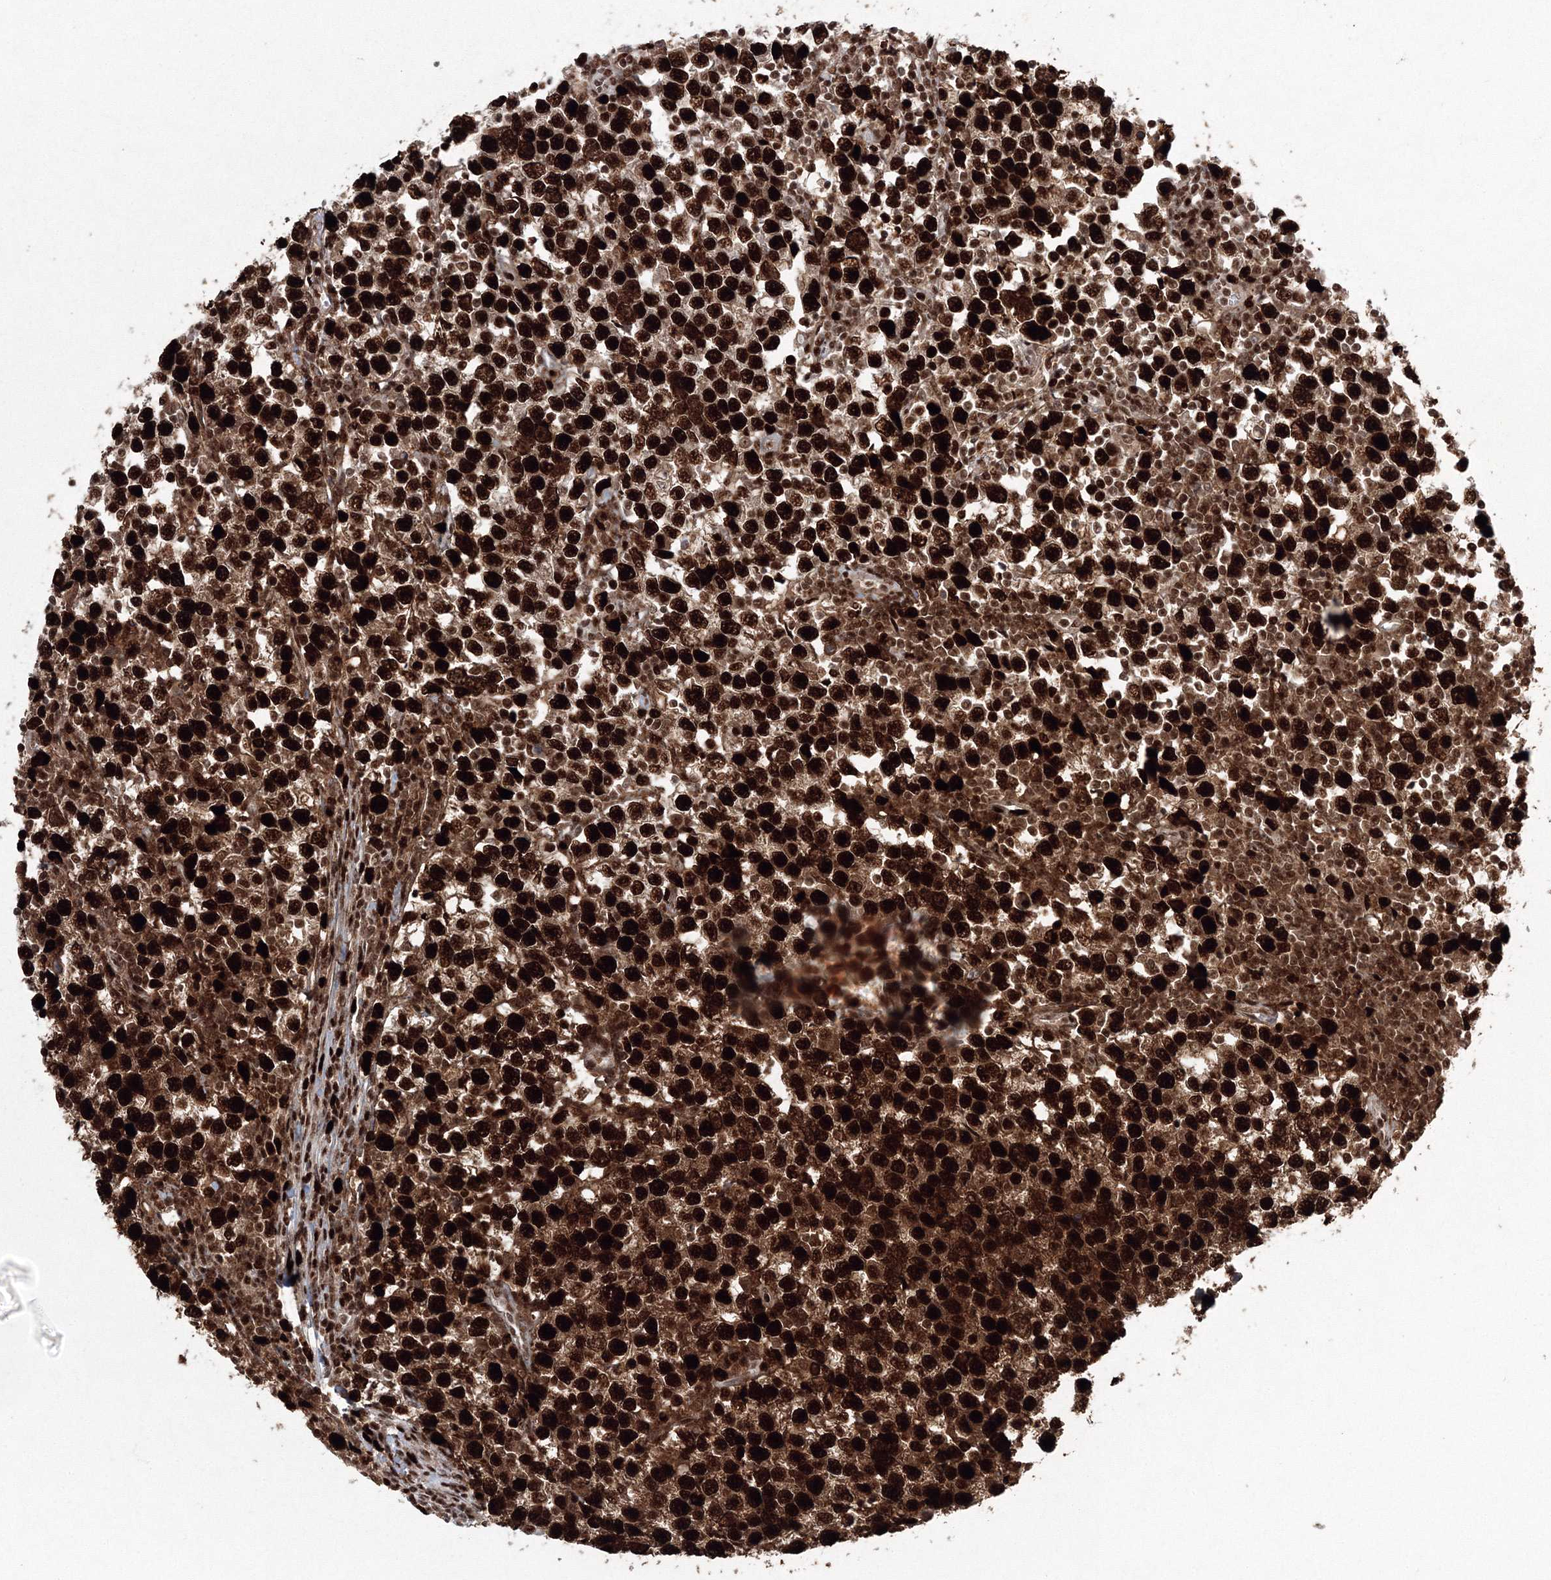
{"staining": {"intensity": "strong", "quantity": ">75%", "location": "nuclear"}, "tissue": "testis cancer", "cell_type": "Tumor cells", "image_type": "cancer", "snomed": [{"axis": "morphology", "description": "Normal tissue, NOS"}, {"axis": "morphology", "description": "Seminoma, NOS"}, {"axis": "topography", "description": "Testis"}], "caption": "Immunohistochemical staining of human testis cancer reveals high levels of strong nuclear protein expression in about >75% of tumor cells.", "gene": "LIG1", "patient": {"sex": "male", "age": 43}}